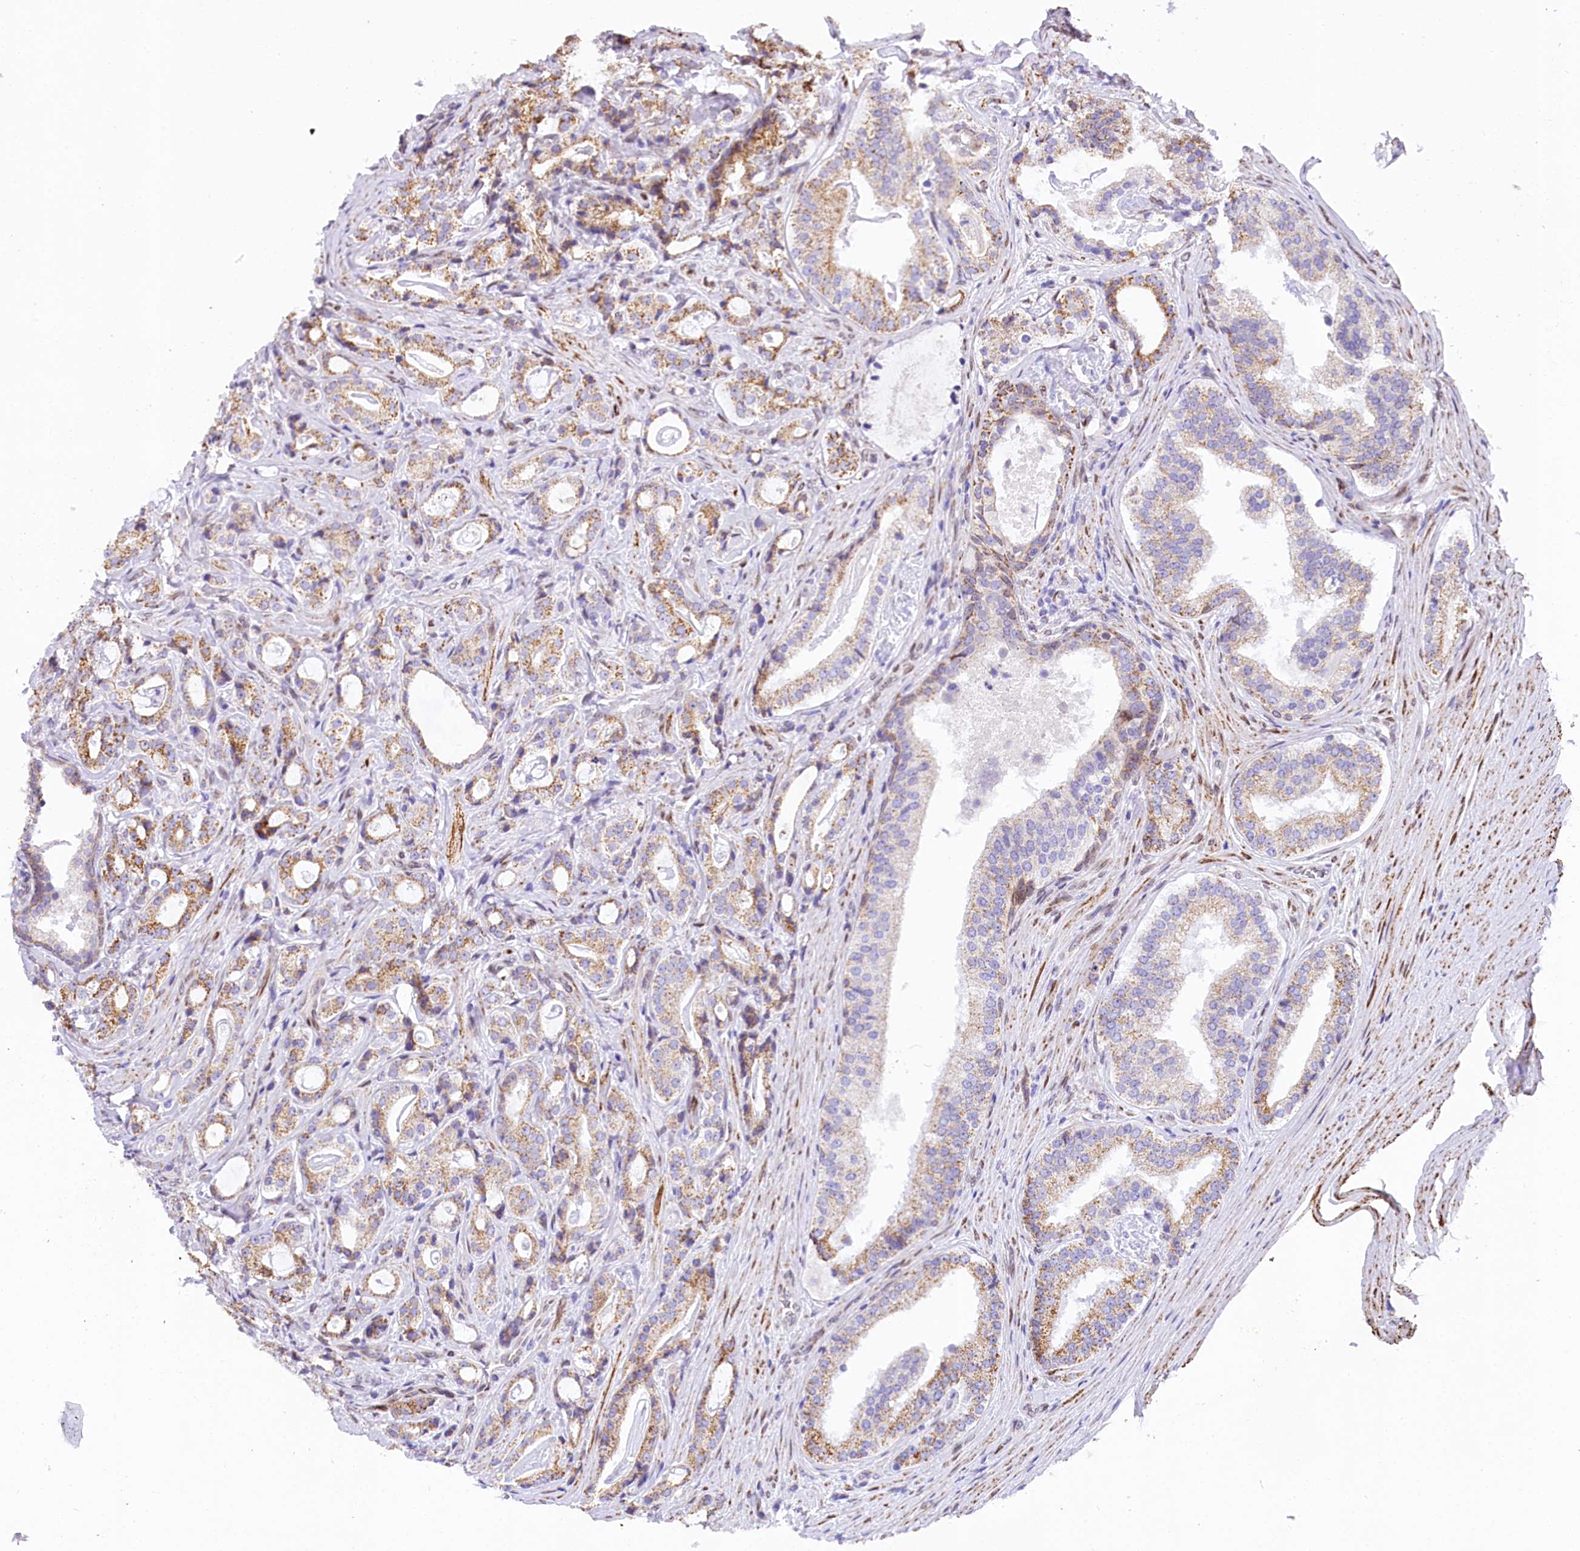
{"staining": {"intensity": "moderate", "quantity": ">75%", "location": "cytoplasmic/membranous"}, "tissue": "prostate cancer", "cell_type": "Tumor cells", "image_type": "cancer", "snomed": [{"axis": "morphology", "description": "Adenocarcinoma, High grade"}, {"axis": "topography", "description": "Prostate"}], "caption": "Moderate cytoplasmic/membranous protein staining is identified in approximately >75% of tumor cells in prostate cancer. Using DAB (3,3'-diaminobenzidine) (brown) and hematoxylin (blue) stains, captured at high magnification using brightfield microscopy.", "gene": "PPIP5K2", "patient": {"sex": "male", "age": 63}}